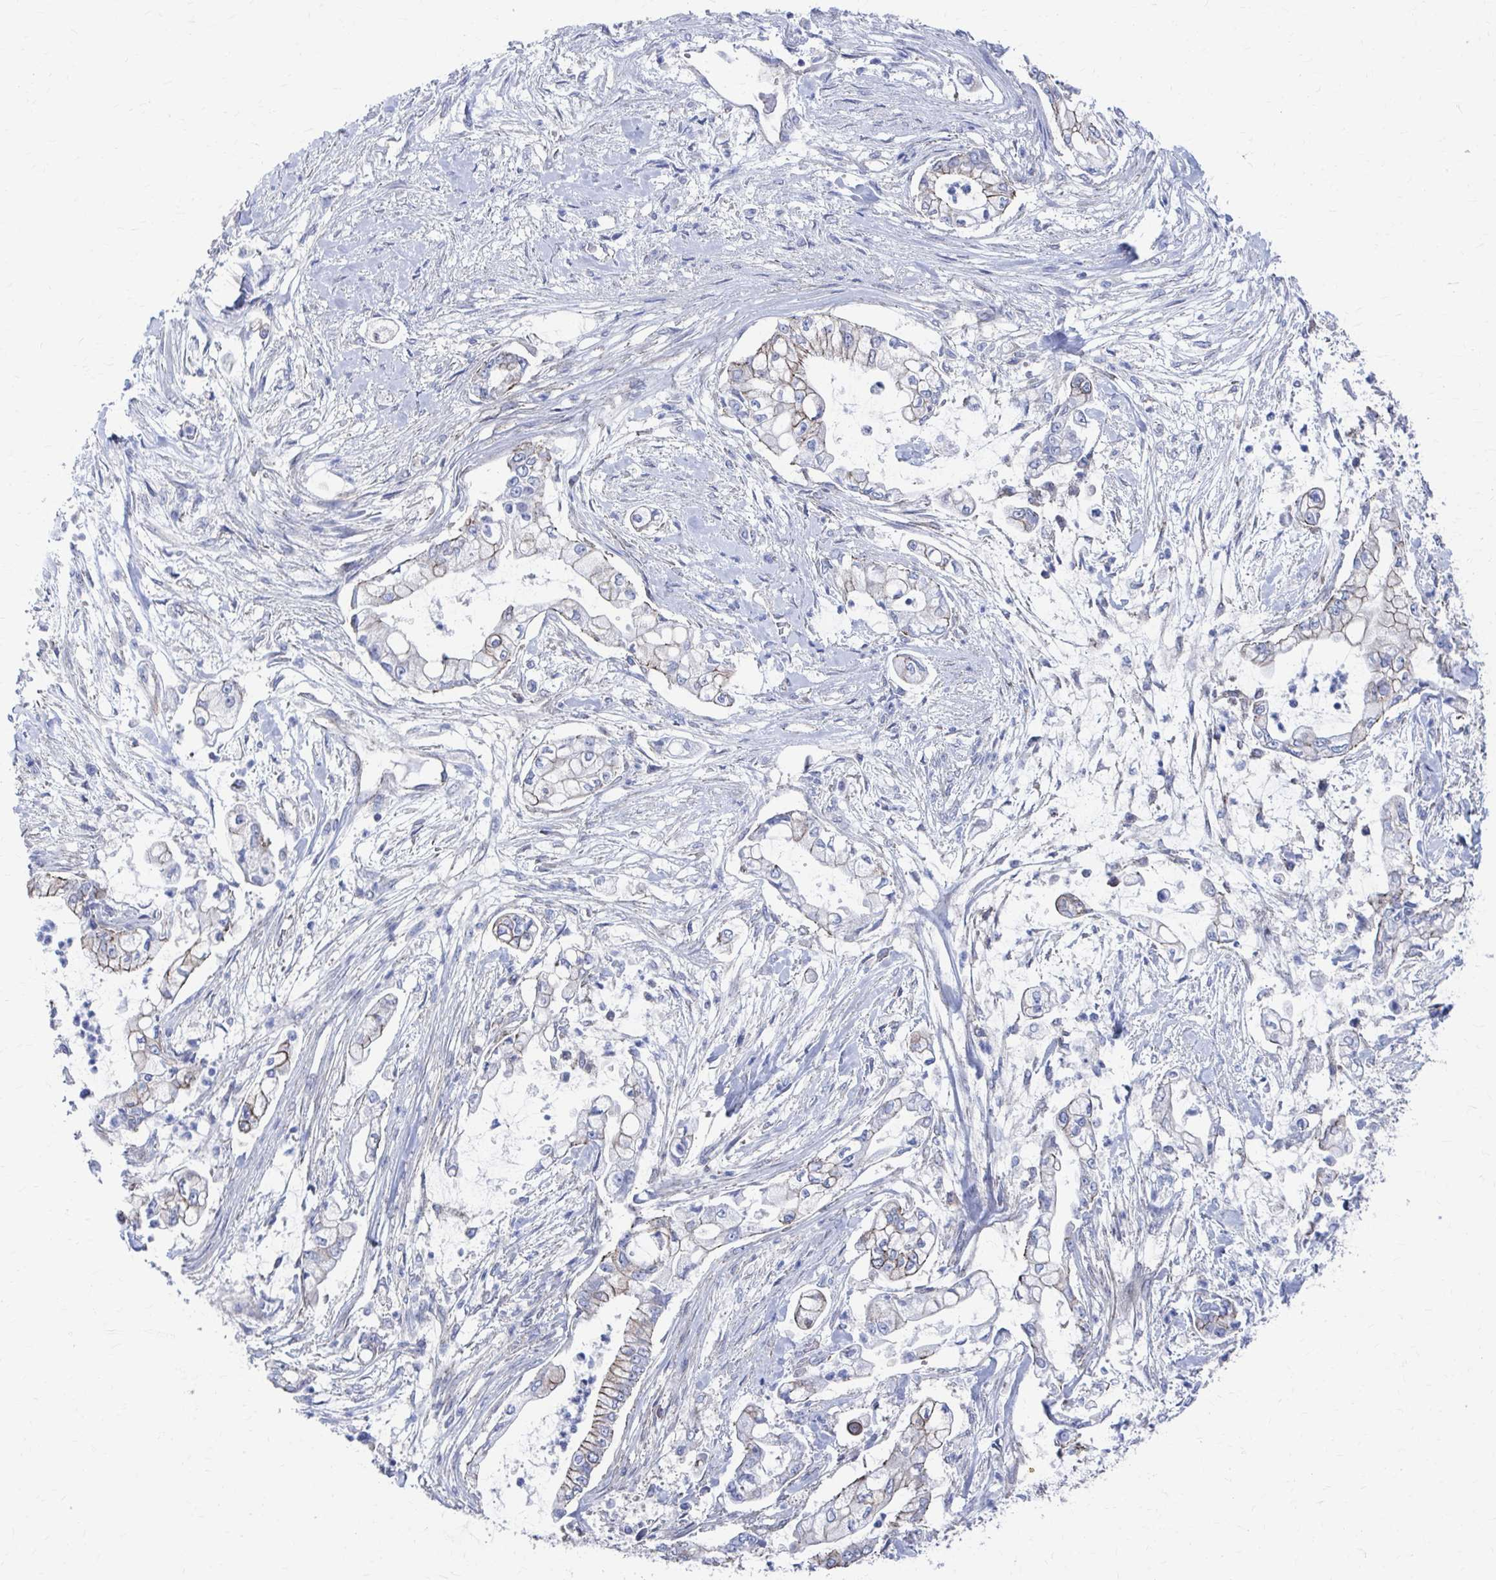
{"staining": {"intensity": "weak", "quantity": "<25%", "location": "cytoplasmic/membranous"}, "tissue": "pancreatic cancer", "cell_type": "Tumor cells", "image_type": "cancer", "snomed": [{"axis": "morphology", "description": "Adenocarcinoma, NOS"}, {"axis": "topography", "description": "Pancreas"}], "caption": "There is no significant positivity in tumor cells of pancreatic adenocarcinoma.", "gene": "PLEKHG7", "patient": {"sex": "female", "age": 69}}